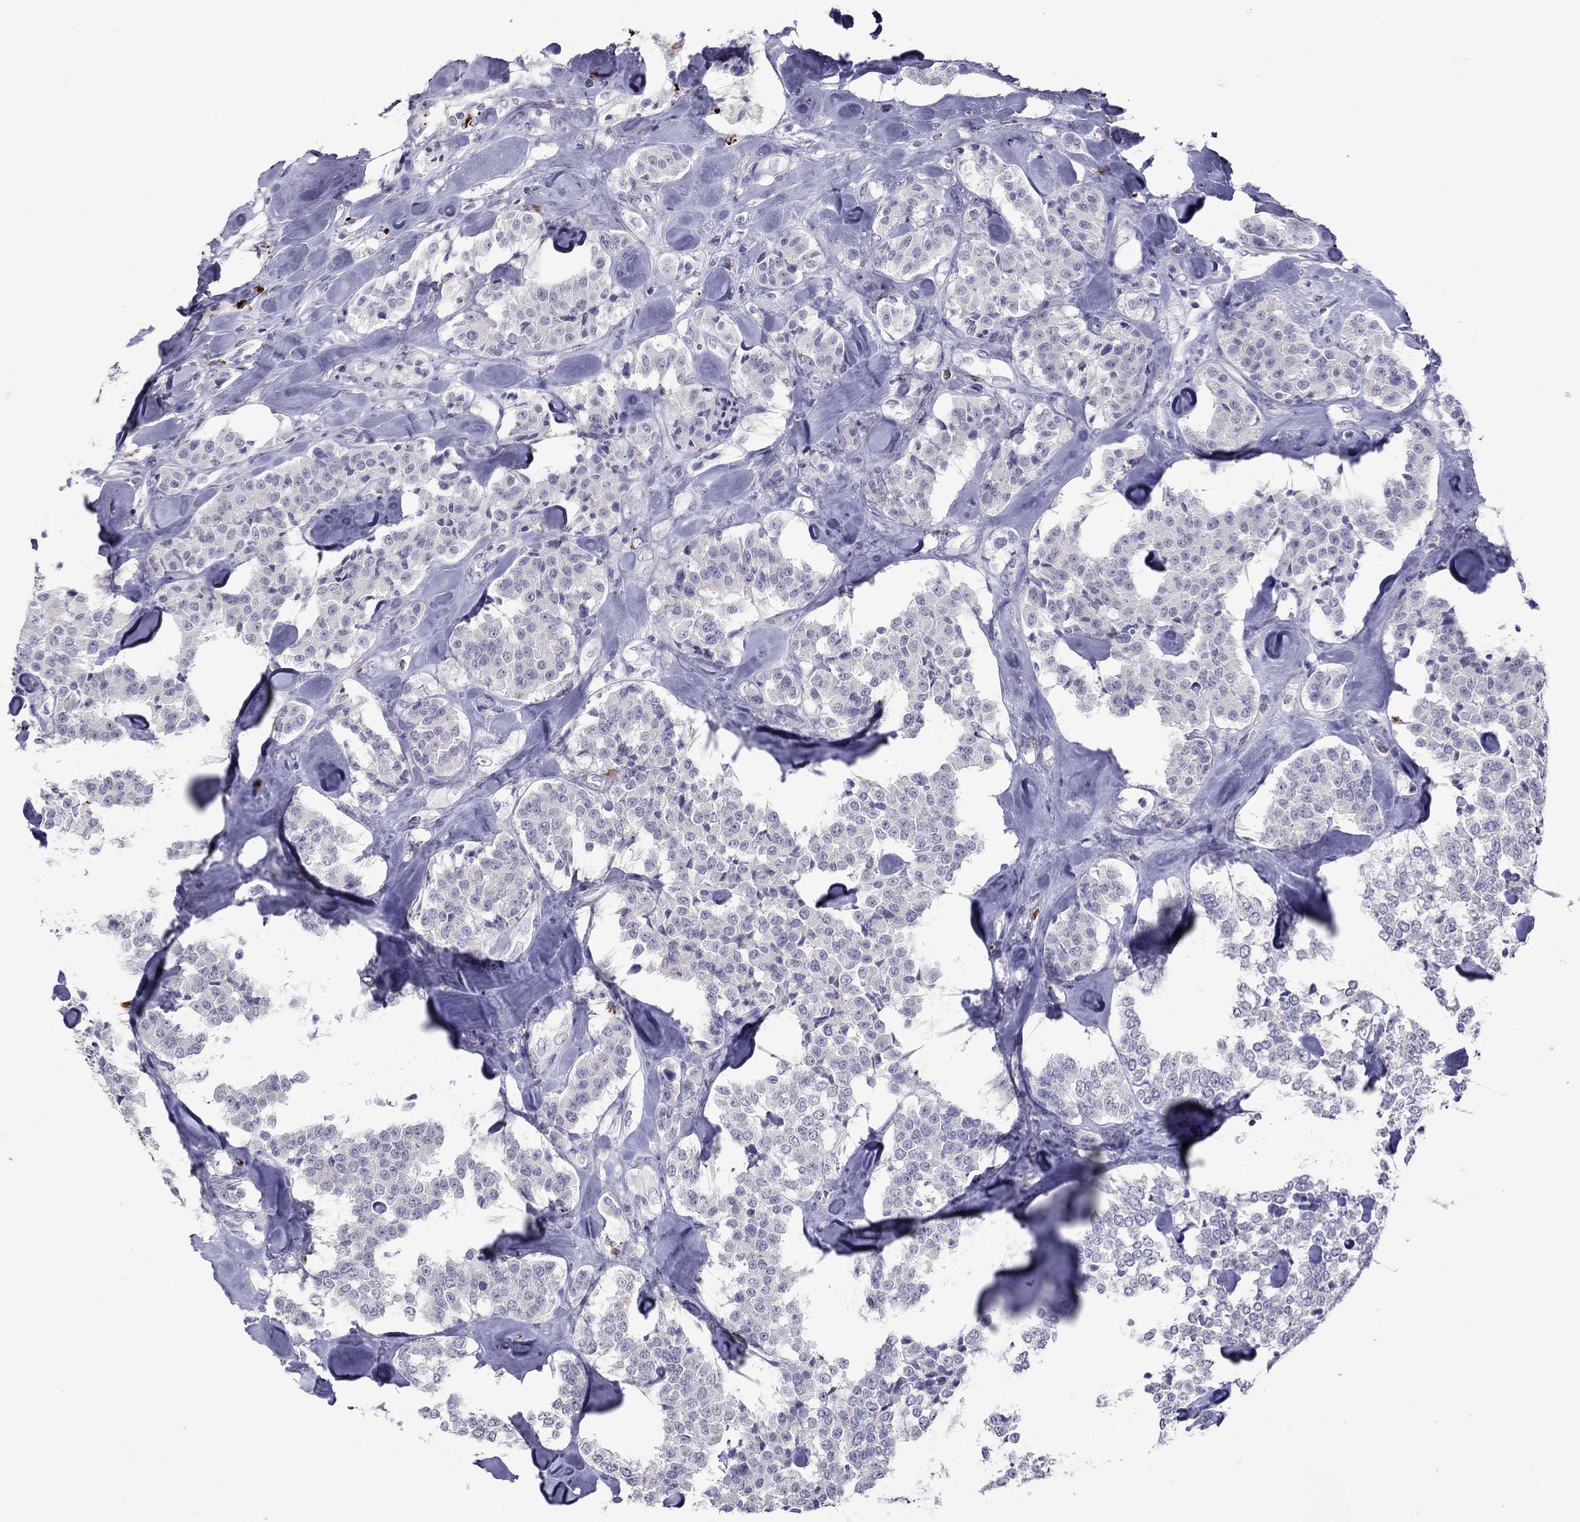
{"staining": {"intensity": "negative", "quantity": "none", "location": "none"}, "tissue": "carcinoid", "cell_type": "Tumor cells", "image_type": "cancer", "snomed": [{"axis": "morphology", "description": "Carcinoid, malignant, NOS"}, {"axis": "topography", "description": "Pancreas"}], "caption": "Immunohistochemical staining of carcinoid demonstrates no significant expression in tumor cells.", "gene": "SLAMF1", "patient": {"sex": "male", "age": 41}}